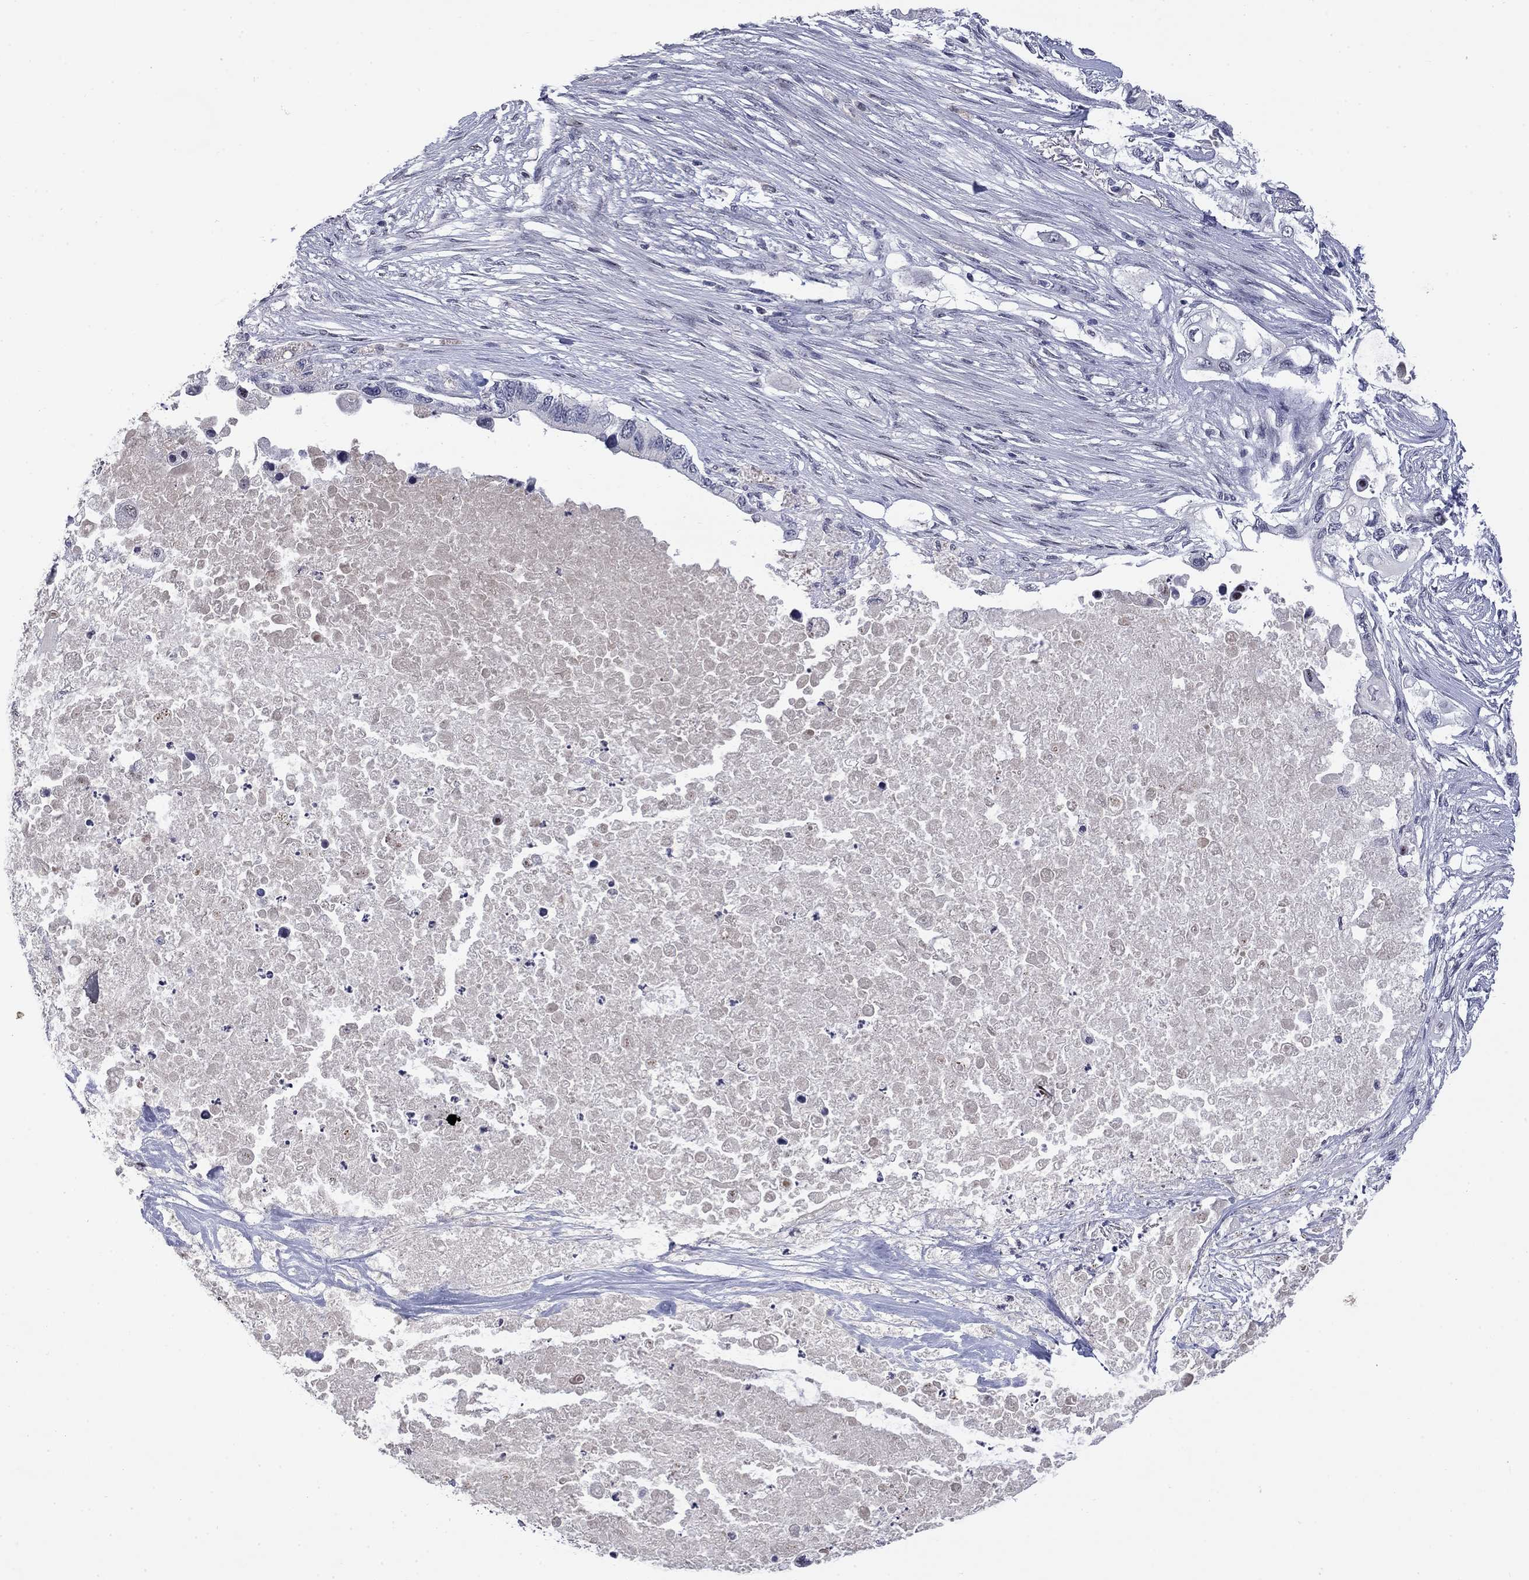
{"staining": {"intensity": "negative", "quantity": "none", "location": "none"}, "tissue": "pancreatic cancer", "cell_type": "Tumor cells", "image_type": "cancer", "snomed": [{"axis": "morphology", "description": "Adenocarcinoma, NOS"}, {"axis": "topography", "description": "Pancreas"}], "caption": "Tumor cells show no significant positivity in pancreatic adenocarcinoma.", "gene": "SLC51A", "patient": {"sex": "female", "age": 63}}